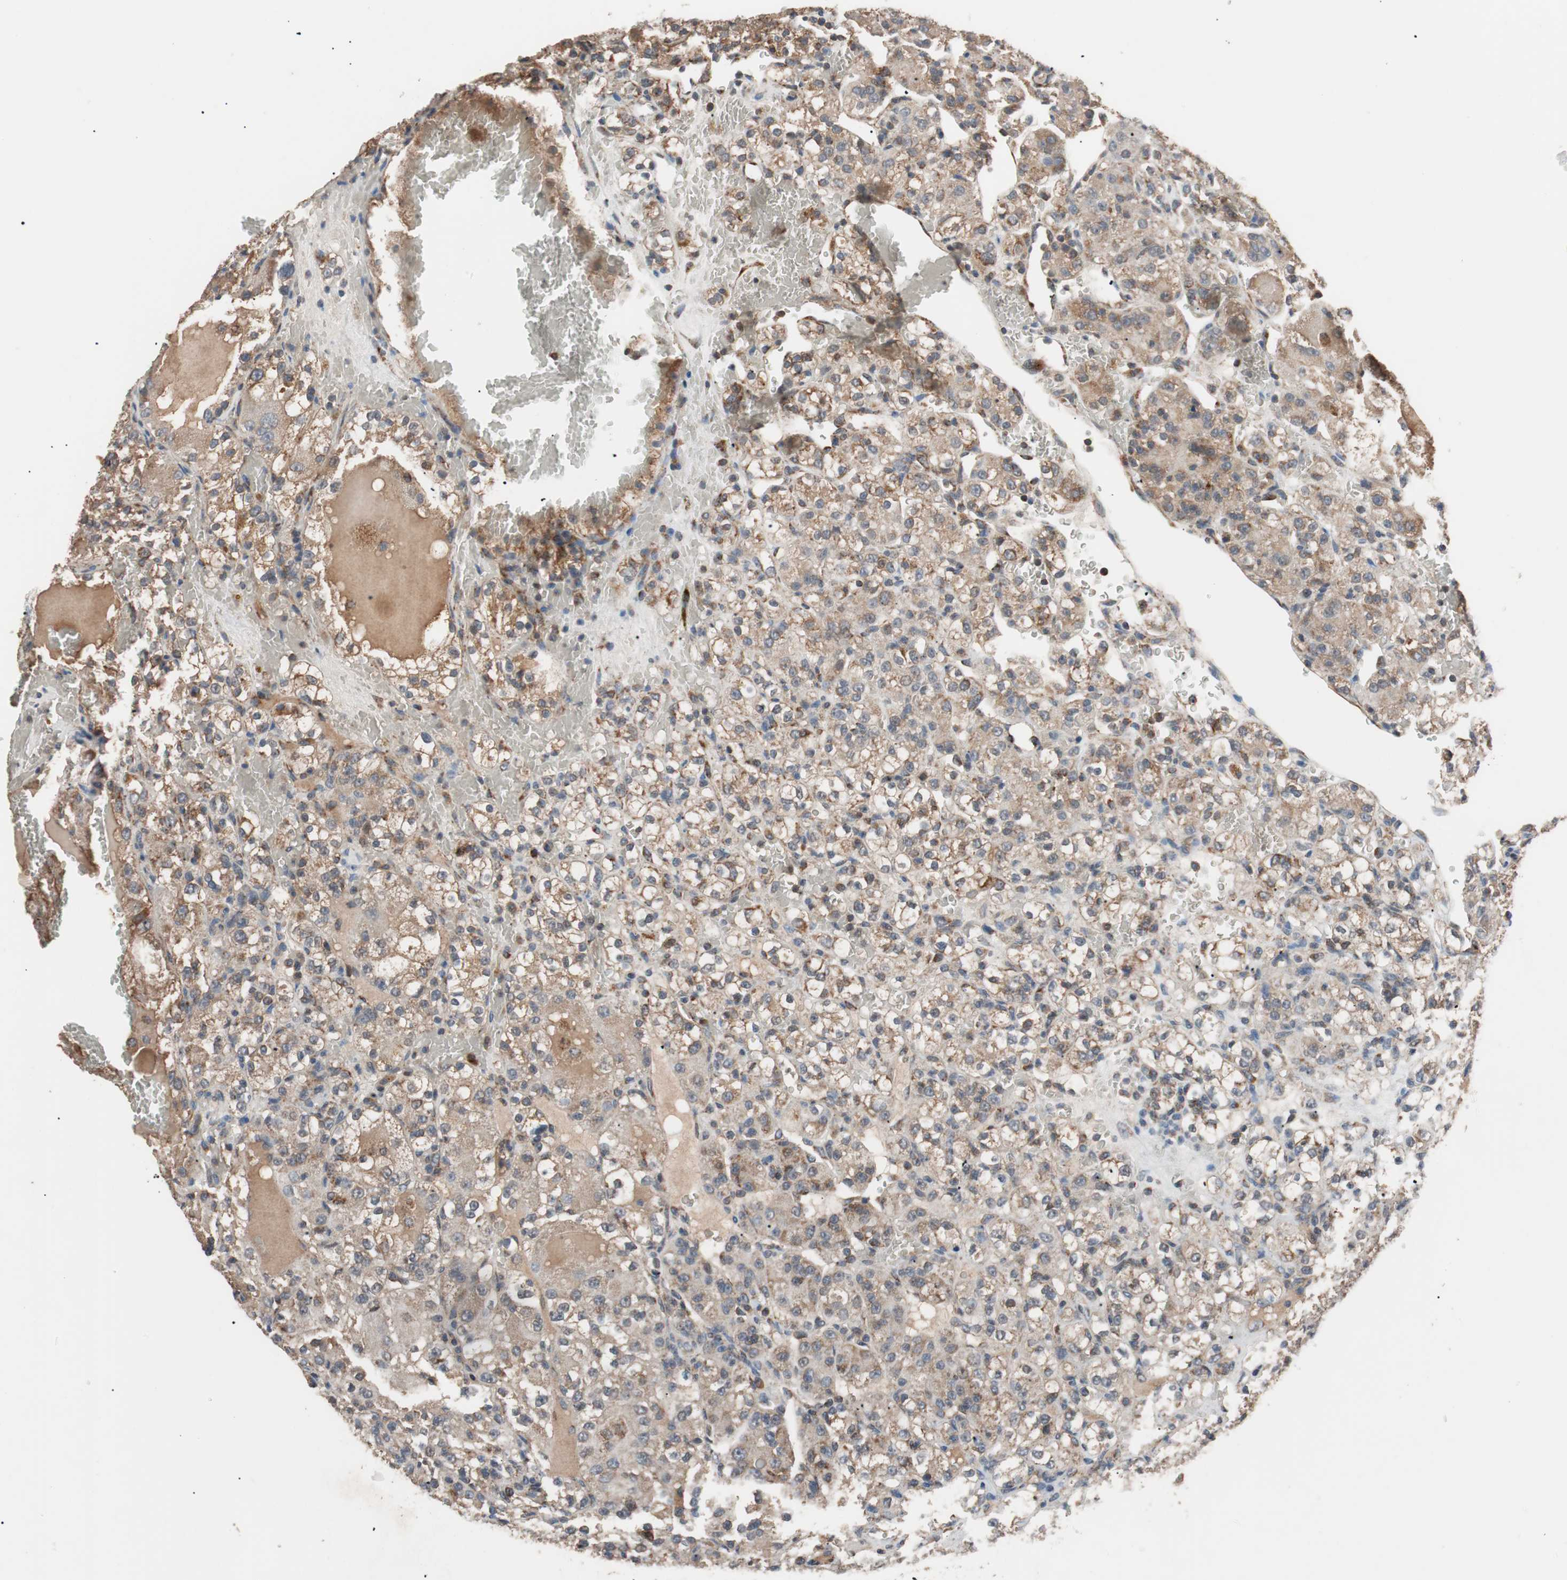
{"staining": {"intensity": "moderate", "quantity": ">75%", "location": "cytoplasmic/membranous"}, "tissue": "renal cancer", "cell_type": "Tumor cells", "image_type": "cancer", "snomed": [{"axis": "morphology", "description": "Normal tissue, NOS"}, {"axis": "morphology", "description": "Adenocarcinoma, NOS"}, {"axis": "topography", "description": "Kidney"}], "caption": "Approximately >75% of tumor cells in adenocarcinoma (renal) reveal moderate cytoplasmic/membranous protein expression as visualized by brown immunohistochemical staining.", "gene": "PITRM1", "patient": {"sex": "male", "age": 61}}